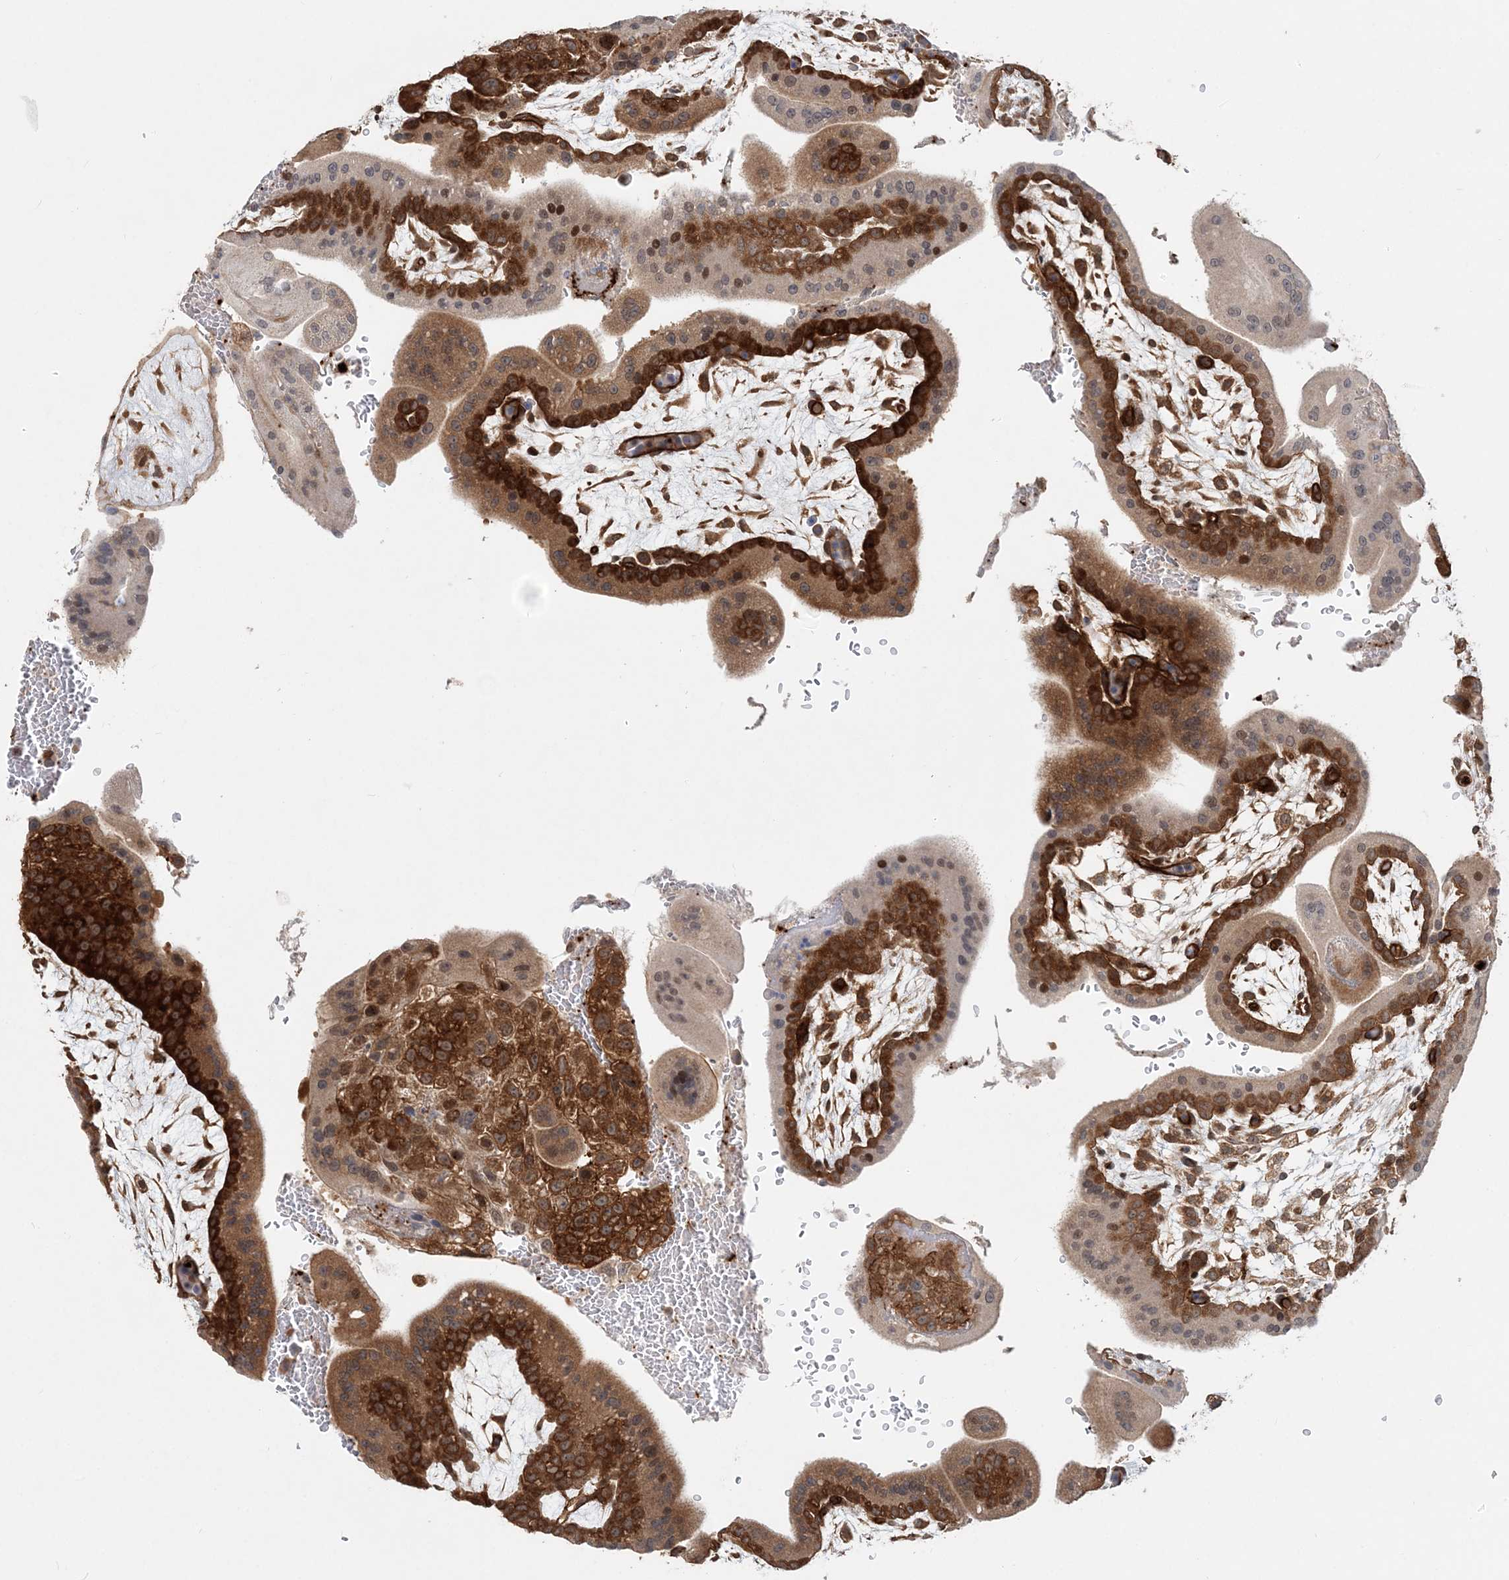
{"staining": {"intensity": "strong", "quantity": ">75%", "location": "cytoplasmic/membranous"}, "tissue": "placenta", "cell_type": "Trophoblastic cells", "image_type": "normal", "snomed": [{"axis": "morphology", "description": "Normal tissue, NOS"}, {"axis": "topography", "description": "Placenta"}], "caption": "Immunohistochemical staining of benign placenta demonstrates strong cytoplasmic/membranous protein staining in approximately >75% of trophoblastic cells.", "gene": "GEMIN5", "patient": {"sex": "female", "age": 35}}